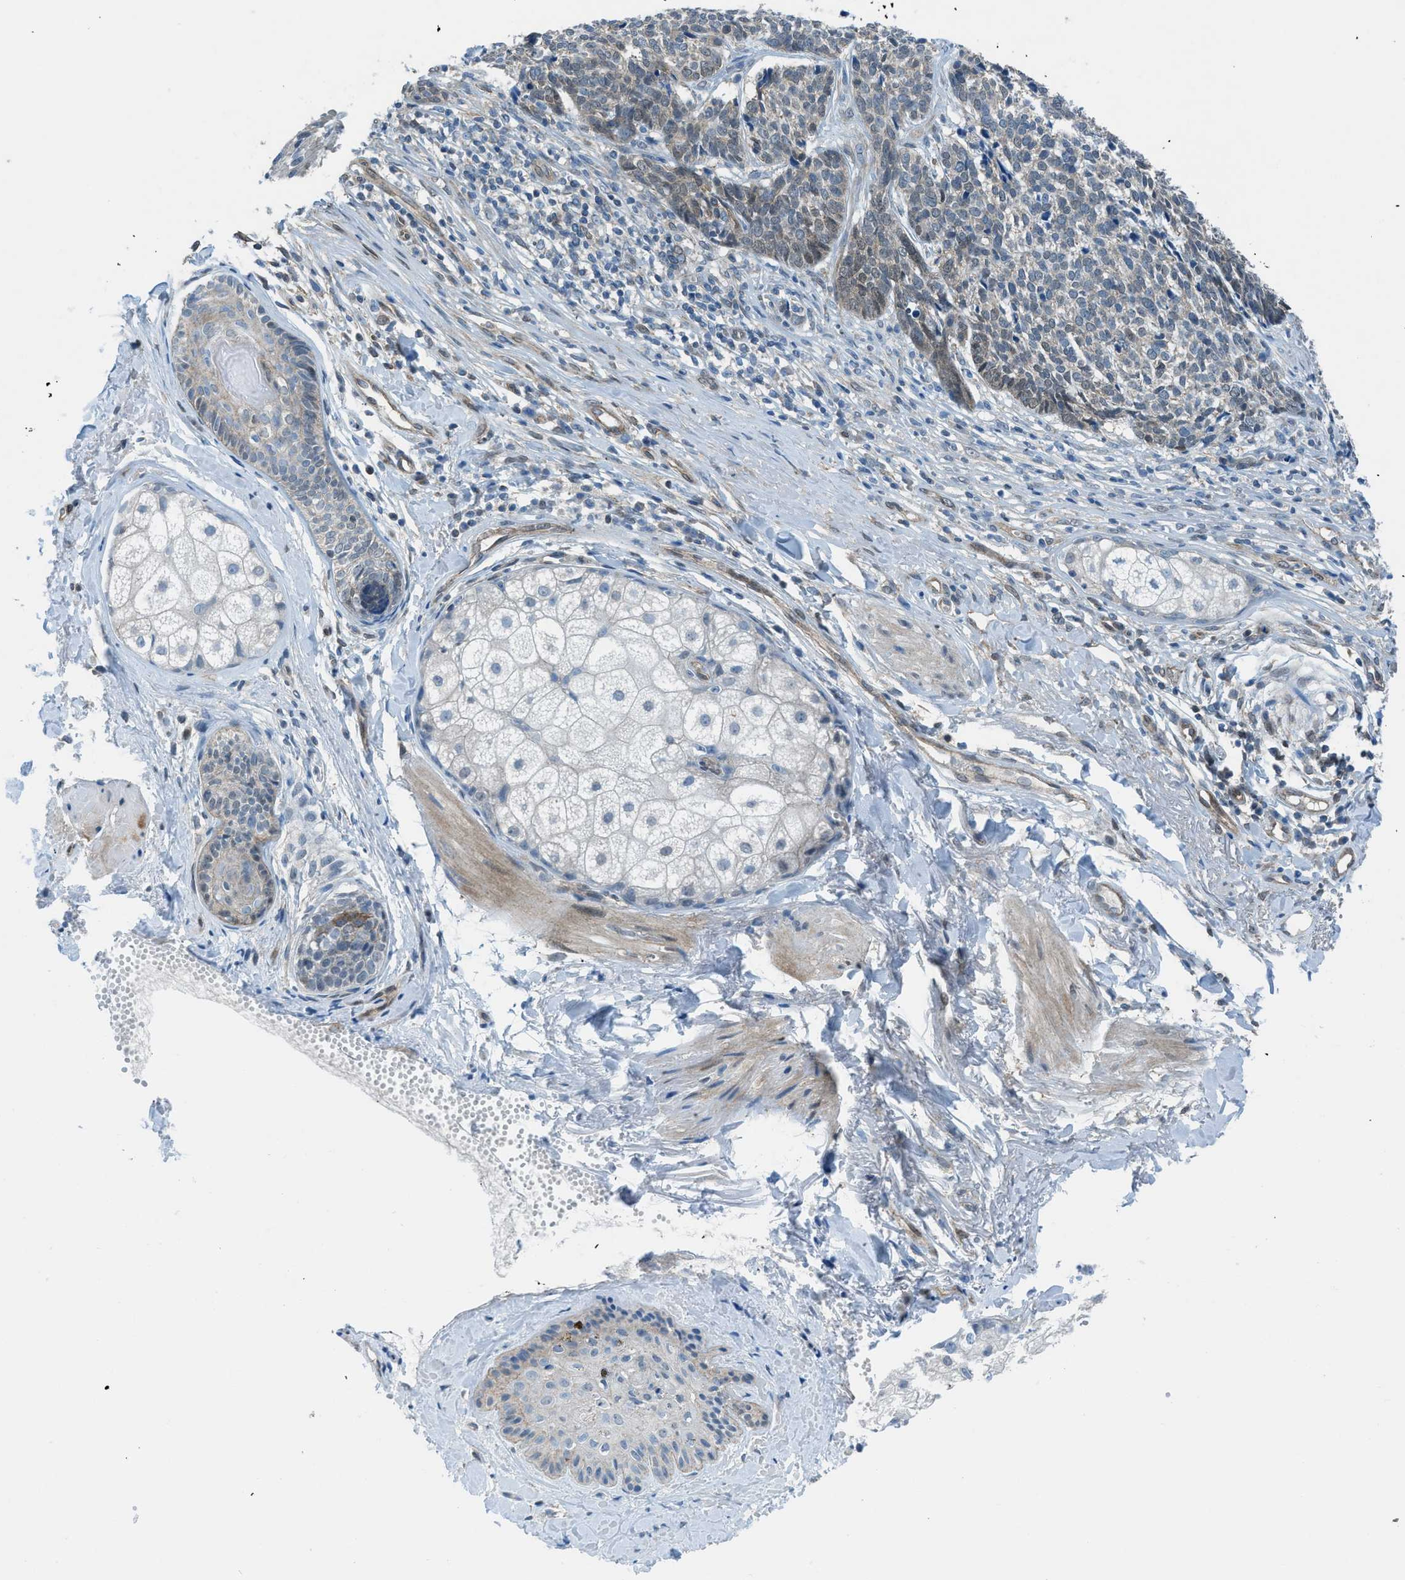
{"staining": {"intensity": "weak", "quantity": "25%-75%", "location": "cytoplasmic/membranous,nuclear"}, "tissue": "skin cancer", "cell_type": "Tumor cells", "image_type": "cancer", "snomed": [{"axis": "morphology", "description": "Basal cell carcinoma"}, {"axis": "topography", "description": "Skin"}], "caption": "Basal cell carcinoma (skin) stained for a protein (brown) exhibits weak cytoplasmic/membranous and nuclear positive expression in about 25%-75% of tumor cells.", "gene": "PRKN", "patient": {"sex": "male", "age": 84}}